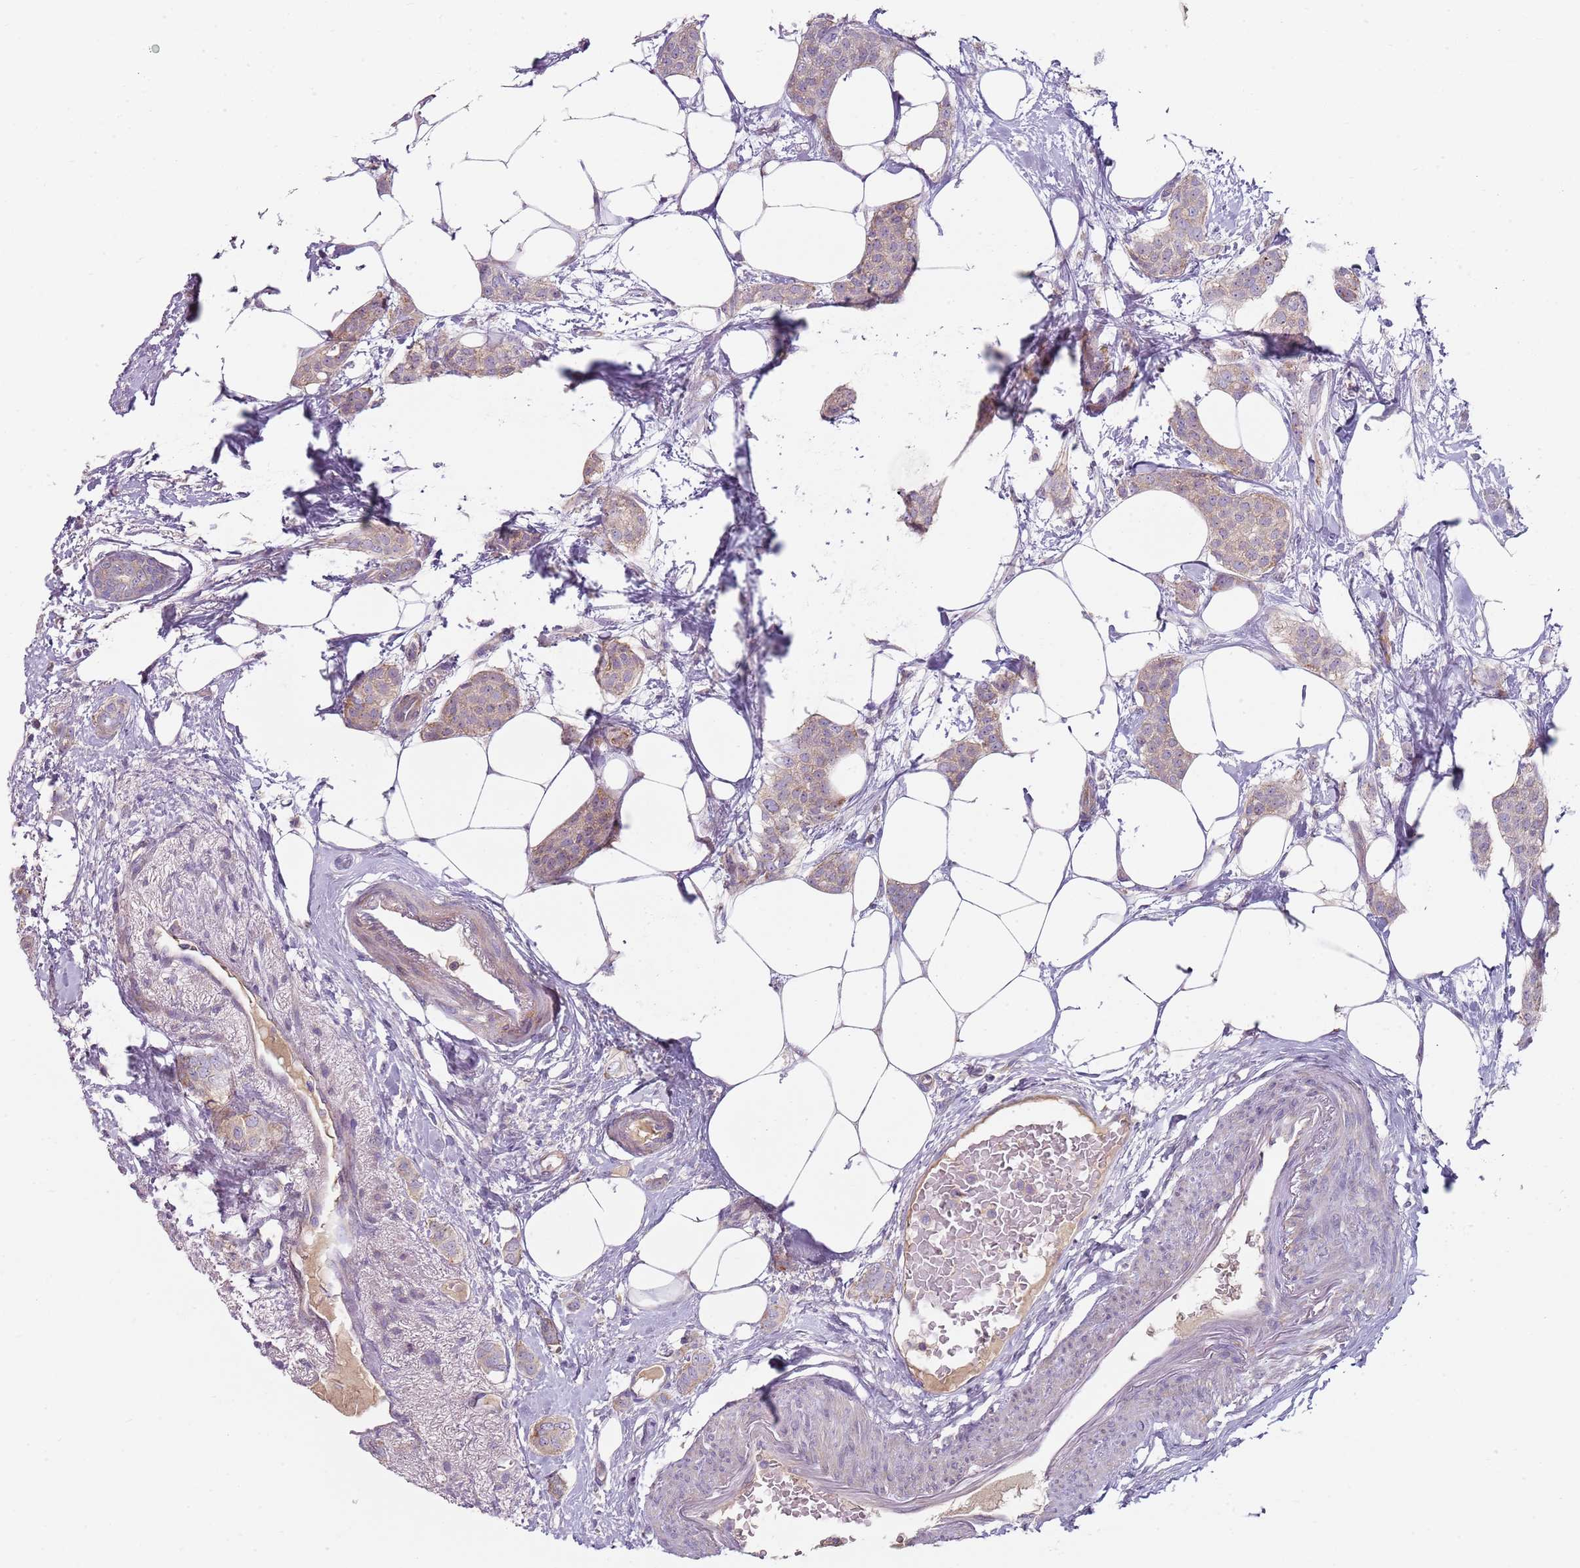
{"staining": {"intensity": "weak", "quantity": ">75%", "location": "cytoplasmic/membranous"}, "tissue": "breast cancer", "cell_type": "Tumor cells", "image_type": "cancer", "snomed": [{"axis": "morphology", "description": "Duct carcinoma"}, {"axis": "topography", "description": "Breast"}], "caption": "Brown immunohistochemical staining in human infiltrating ductal carcinoma (breast) exhibits weak cytoplasmic/membranous staining in about >75% of tumor cells.", "gene": "SLC26A6", "patient": {"sex": "female", "age": 72}}